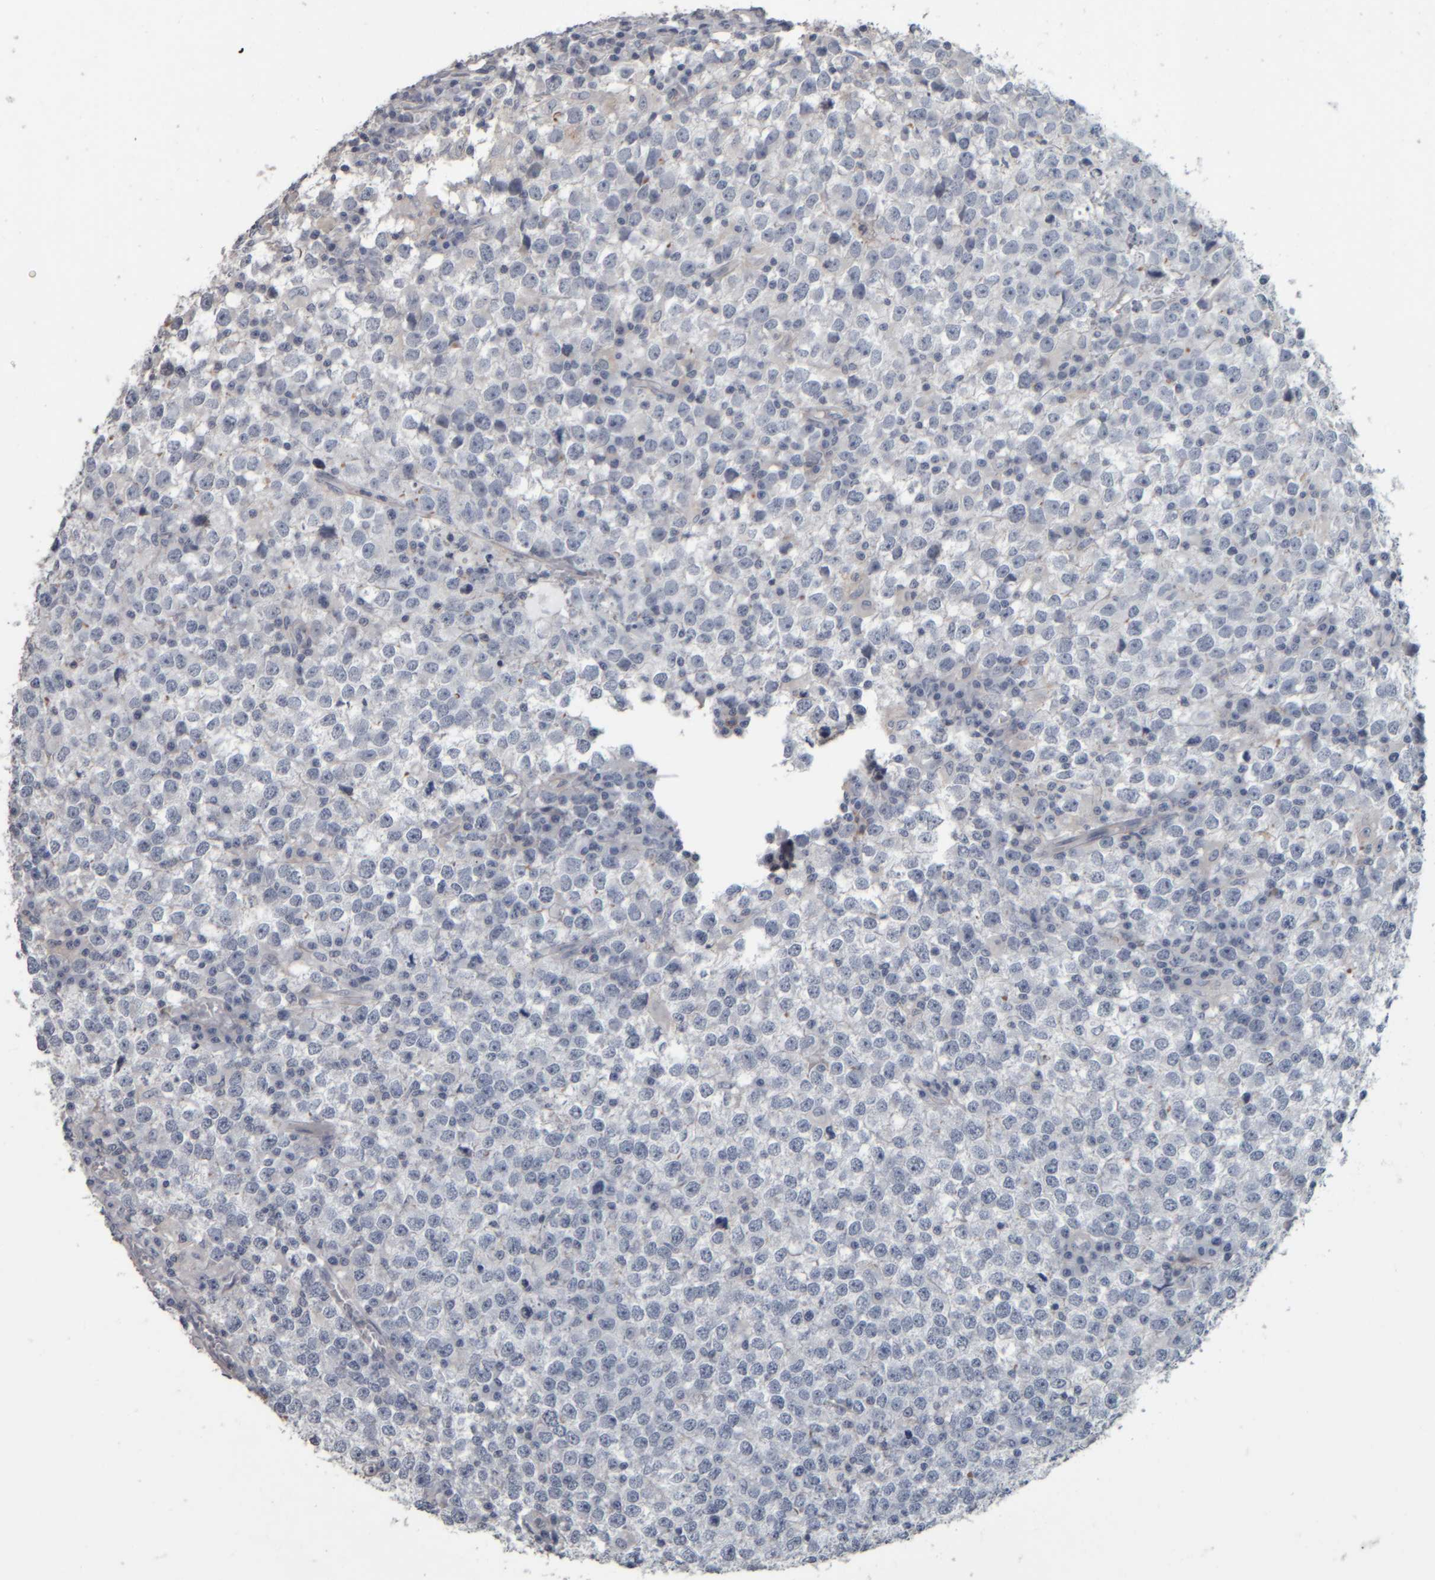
{"staining": {"intensity": "negative", "quantity": "none", "location": "none"}, "tissue": "testis cancer", "cell_type": "Tumor cells", "image_type": "cancer", "snomed": [{"axis": "morphology", "description": "Seminoma, NOS"}, {"axis": "topography", "description": "Testis"}], "caption": "A high-resolution micrograph shows immunohistochemistry staining of testis cancer, which reveals no significant expression in tumor cells.", "gene": "CAVIN4", "patient": {"sex": "male", "age": 65}}